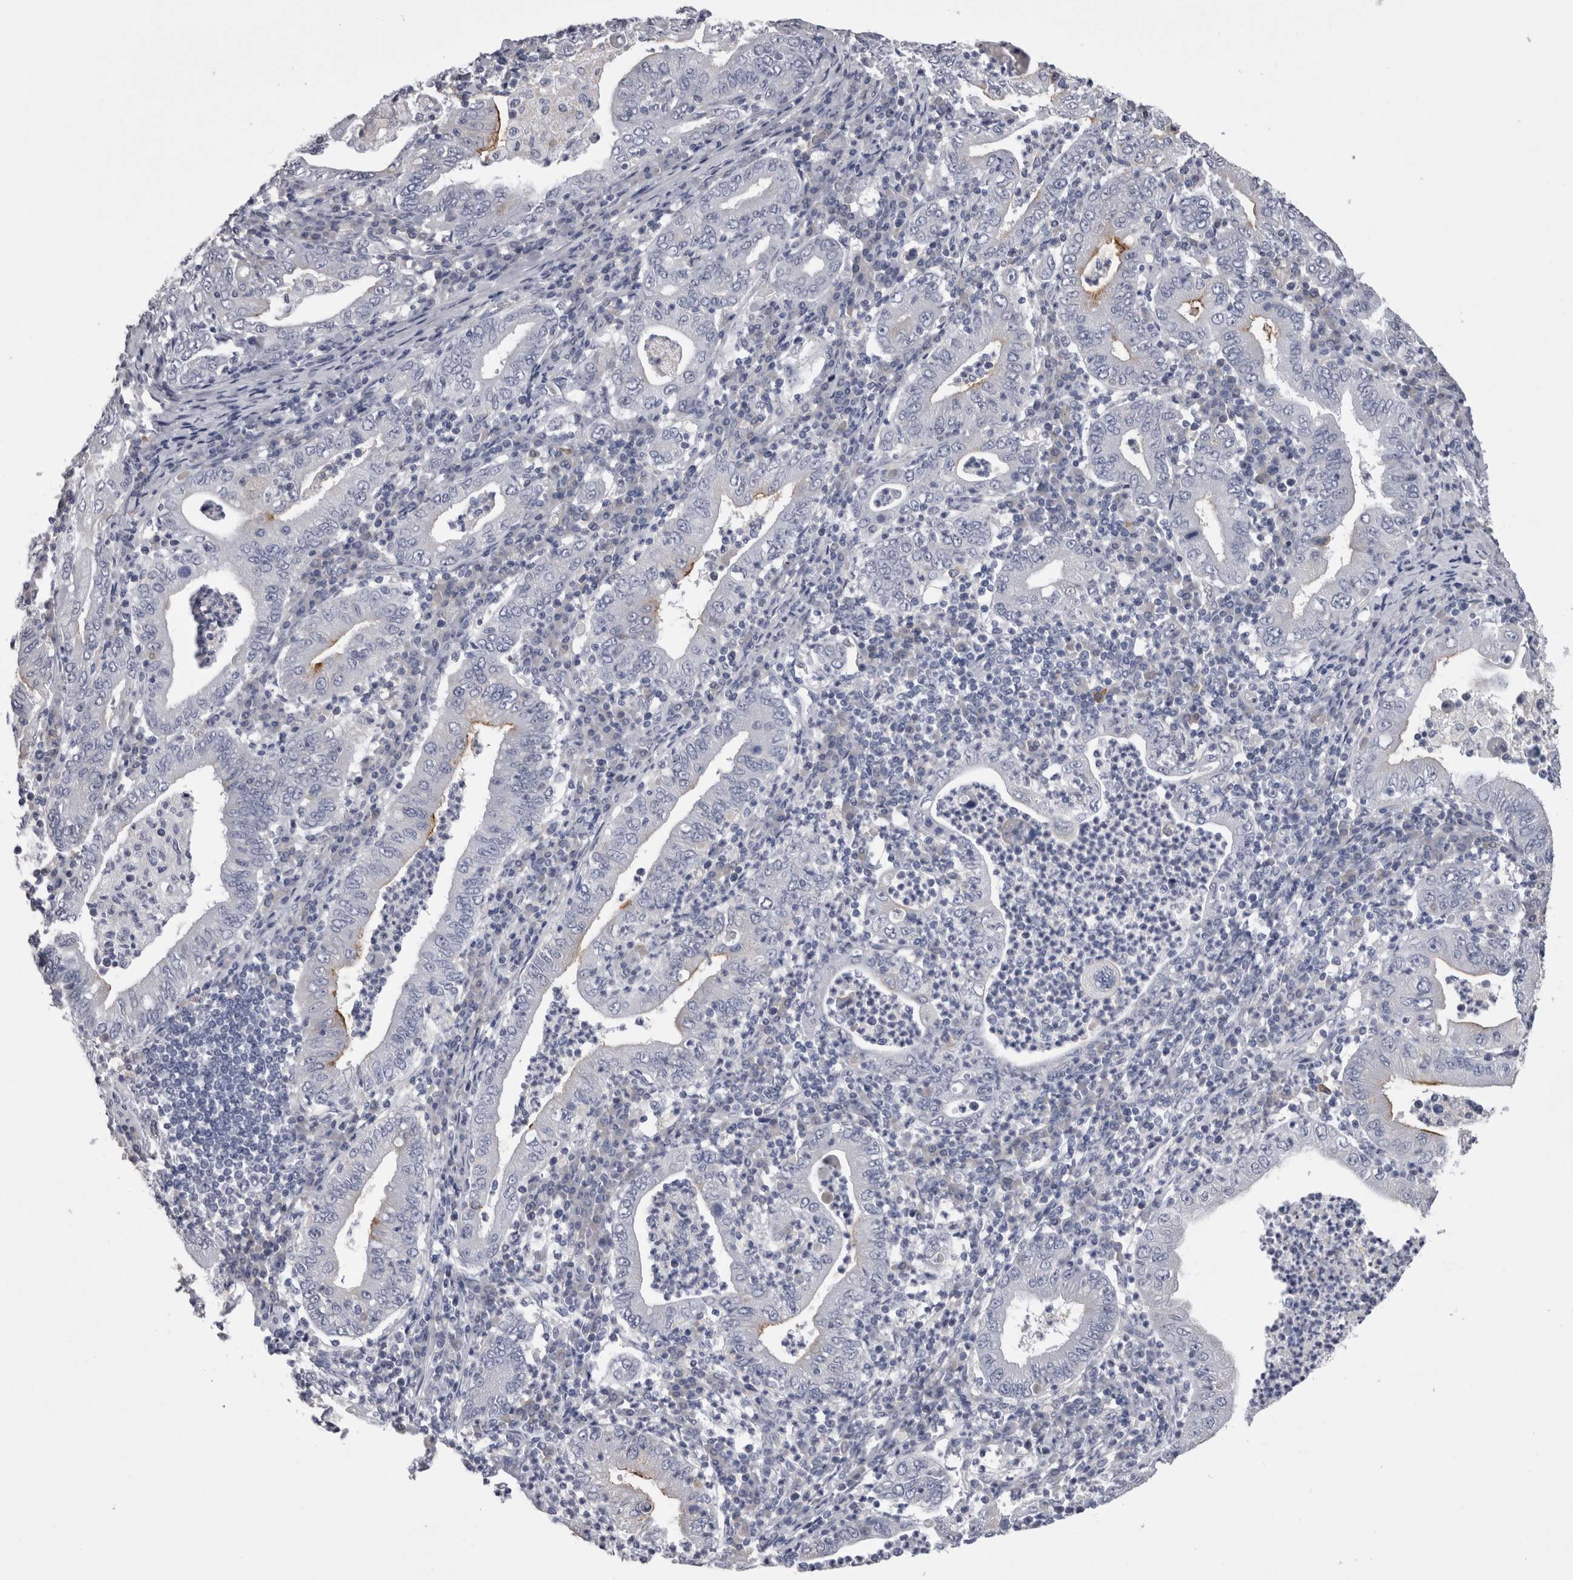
{"staining": {"intensity": "moderate", "quantity": "<25%", "location": "cytoplasmic/membranous"}, "tissue": "stomach cancer", "cell_type": "Tumor cells", "image_type": "cancer", "snomed": [{"axis": "morphology", "description": "Normal tissue, NOS"}, {"axis": "morphology", "description": "Adenocarcinoma, NOS"}, {"axis": "topography", "description": "Esophagus"}, {"axis": "topography", "description": "Stomach, upper"}, {"axis": "topography", "description": "Peripheral nerve tissue"}], "caption": "This is an image of immunohistochemistry staining of stomach cancer, which shows moderate staining in the cytoplasmic/membranous of tumor cells.", "gene": "CDHR5", "patient": {"sex": "male", "age": 62}}